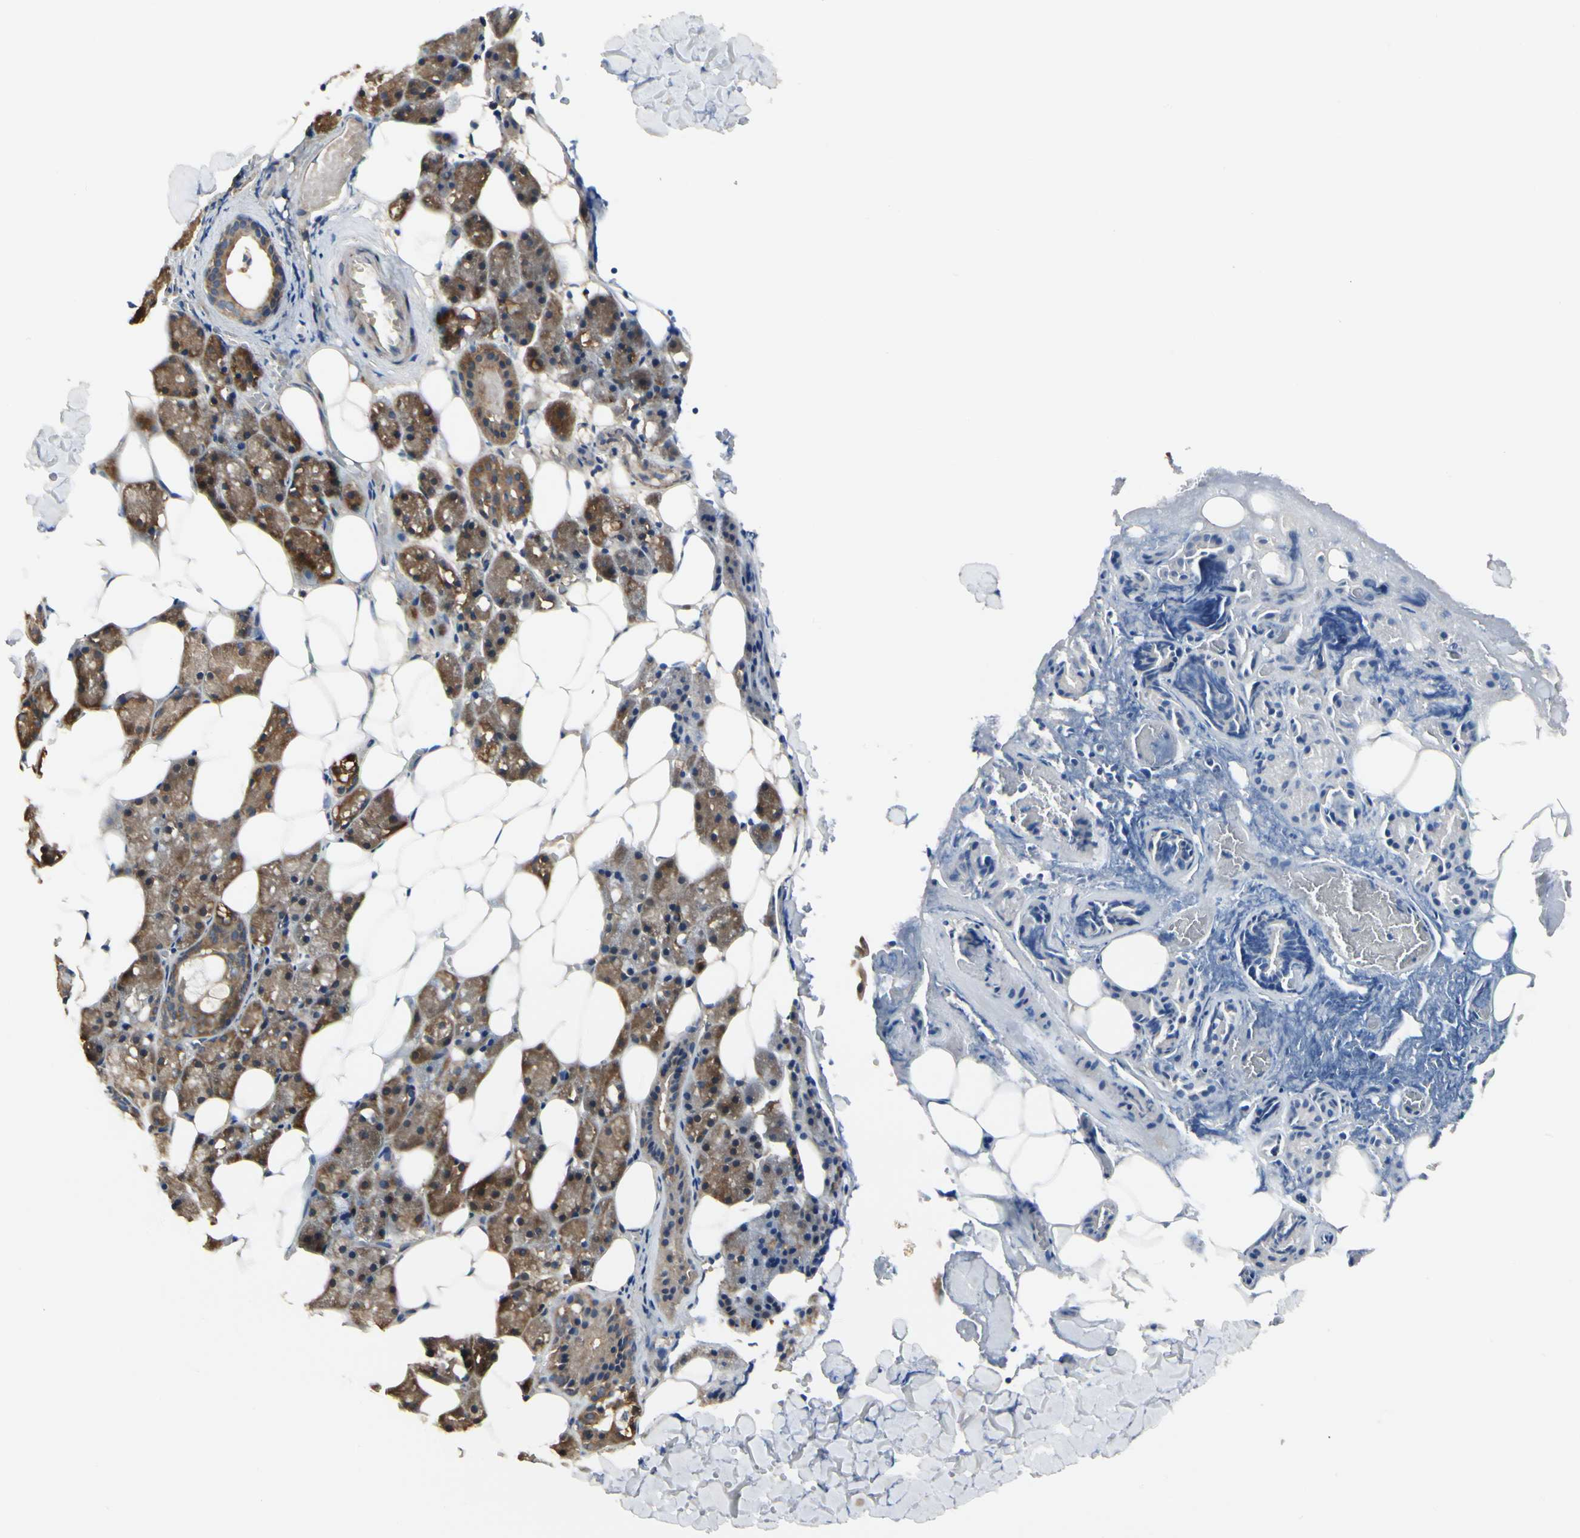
{"staining": {"intensity": "strong", "quantity": ">75%", "location": "cytoplasmic/membranous"}, "tissue": "salivary gland", "cell_type": "Glandular cells", "image_type": "normal", "snomed": [{"axis": "morphology", "description": "Normal tissue, NOS"}, {"axis": "topography", "description": "Salivary gland"}], "caption": "Human salivary gland stained for a protein (brown) exhibits strong cytoplasmic/membranous positive positivity in approximately >75% of glandular cells.", "gene": "NME1", "patient": {"sex": "female", "age": 55}}